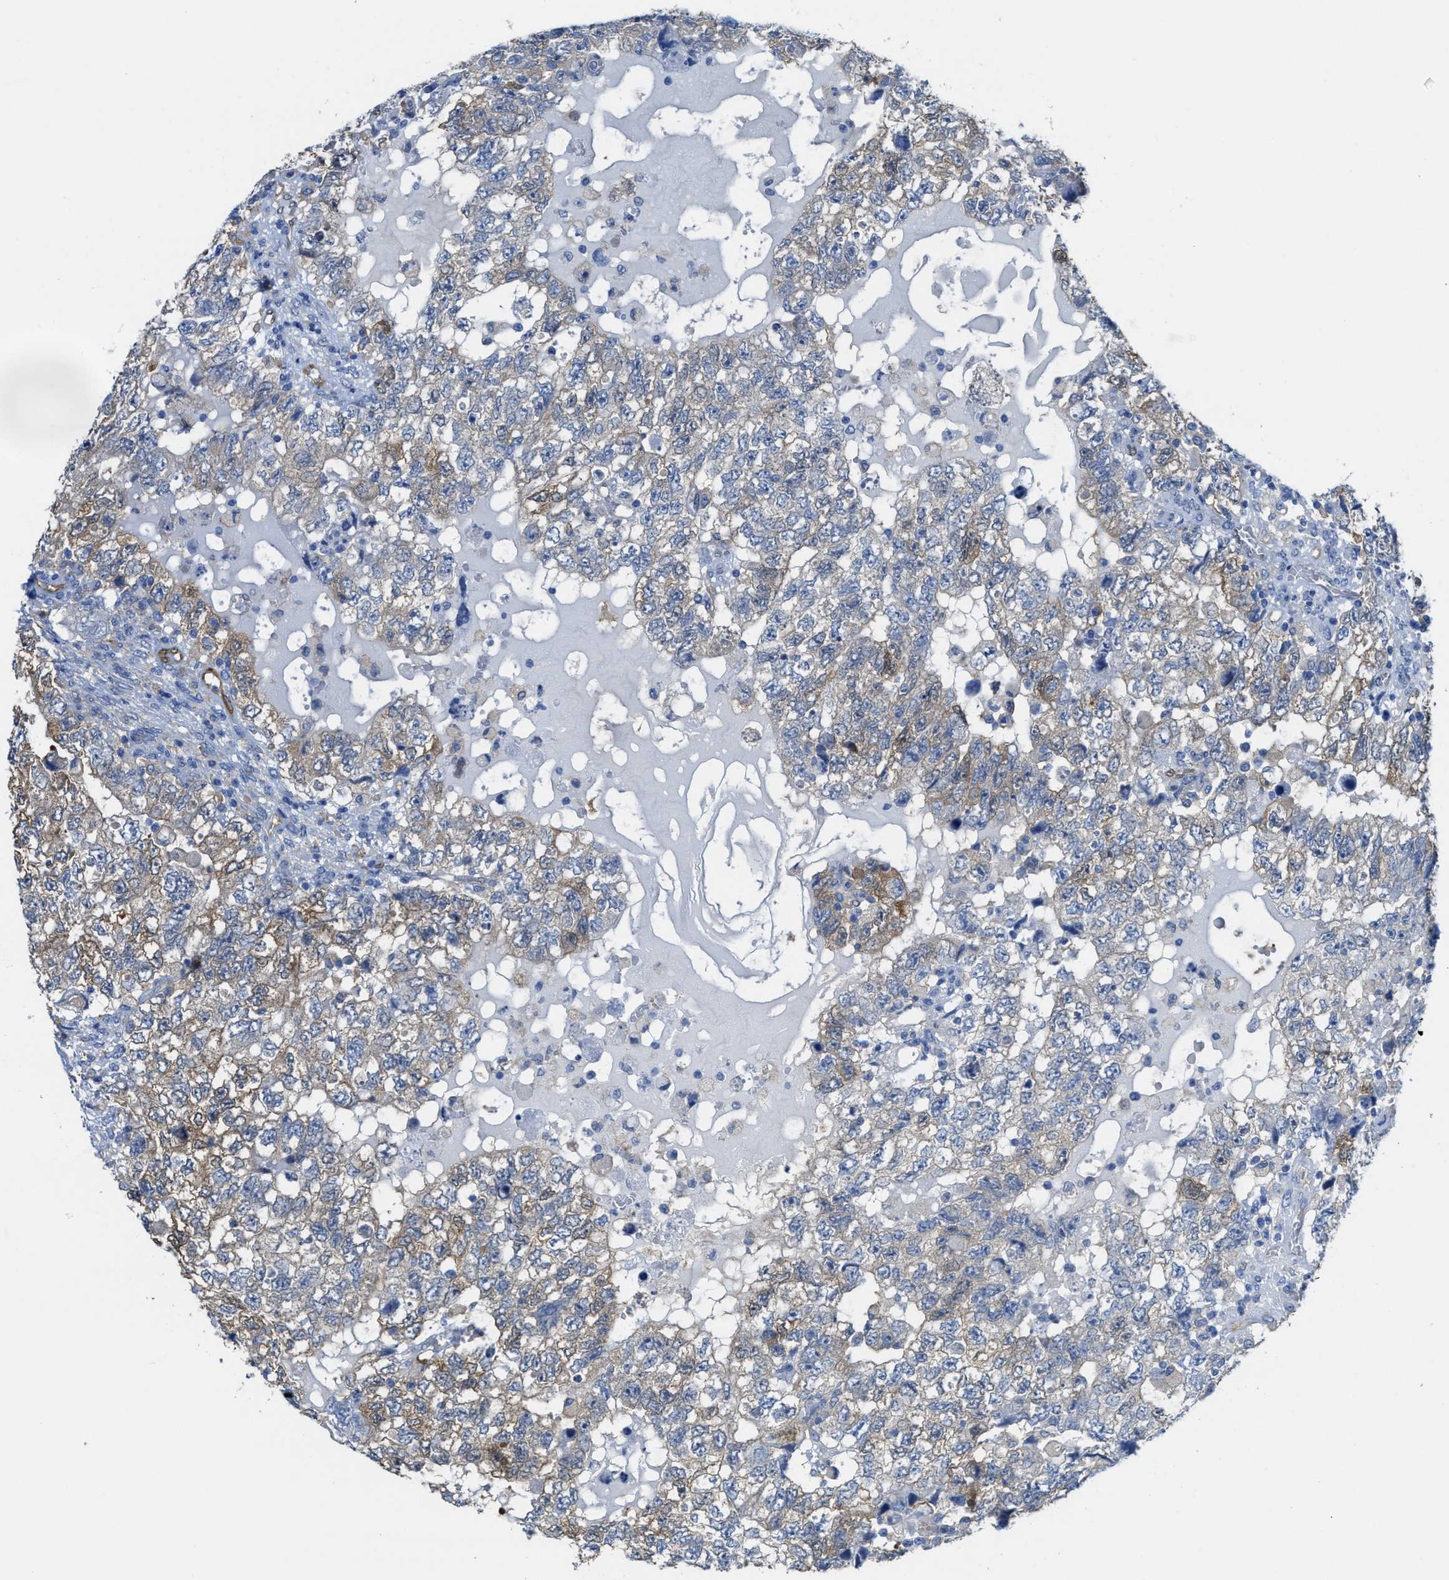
{"staining": {"intensity": "weak", "quantity": ">75%", "location": "cytoplasmic/membranous"}, "tissue": "testis cancer", "cell_type": "Tumor cells", "image_type": "cancer", "snomed": [{"axis": "morphology", "description": "Carcinoma, Embryonal, NOS"}, {"axis": "topography", "description": "Testis"}], "caption": "Immunohistochemical staining of testis cancer shows weak cytoplasmic/membranous protein staining in about >75% of tumor cells.", "gene": "ASS1", "patient": {"sex": "male", "age": 36}}